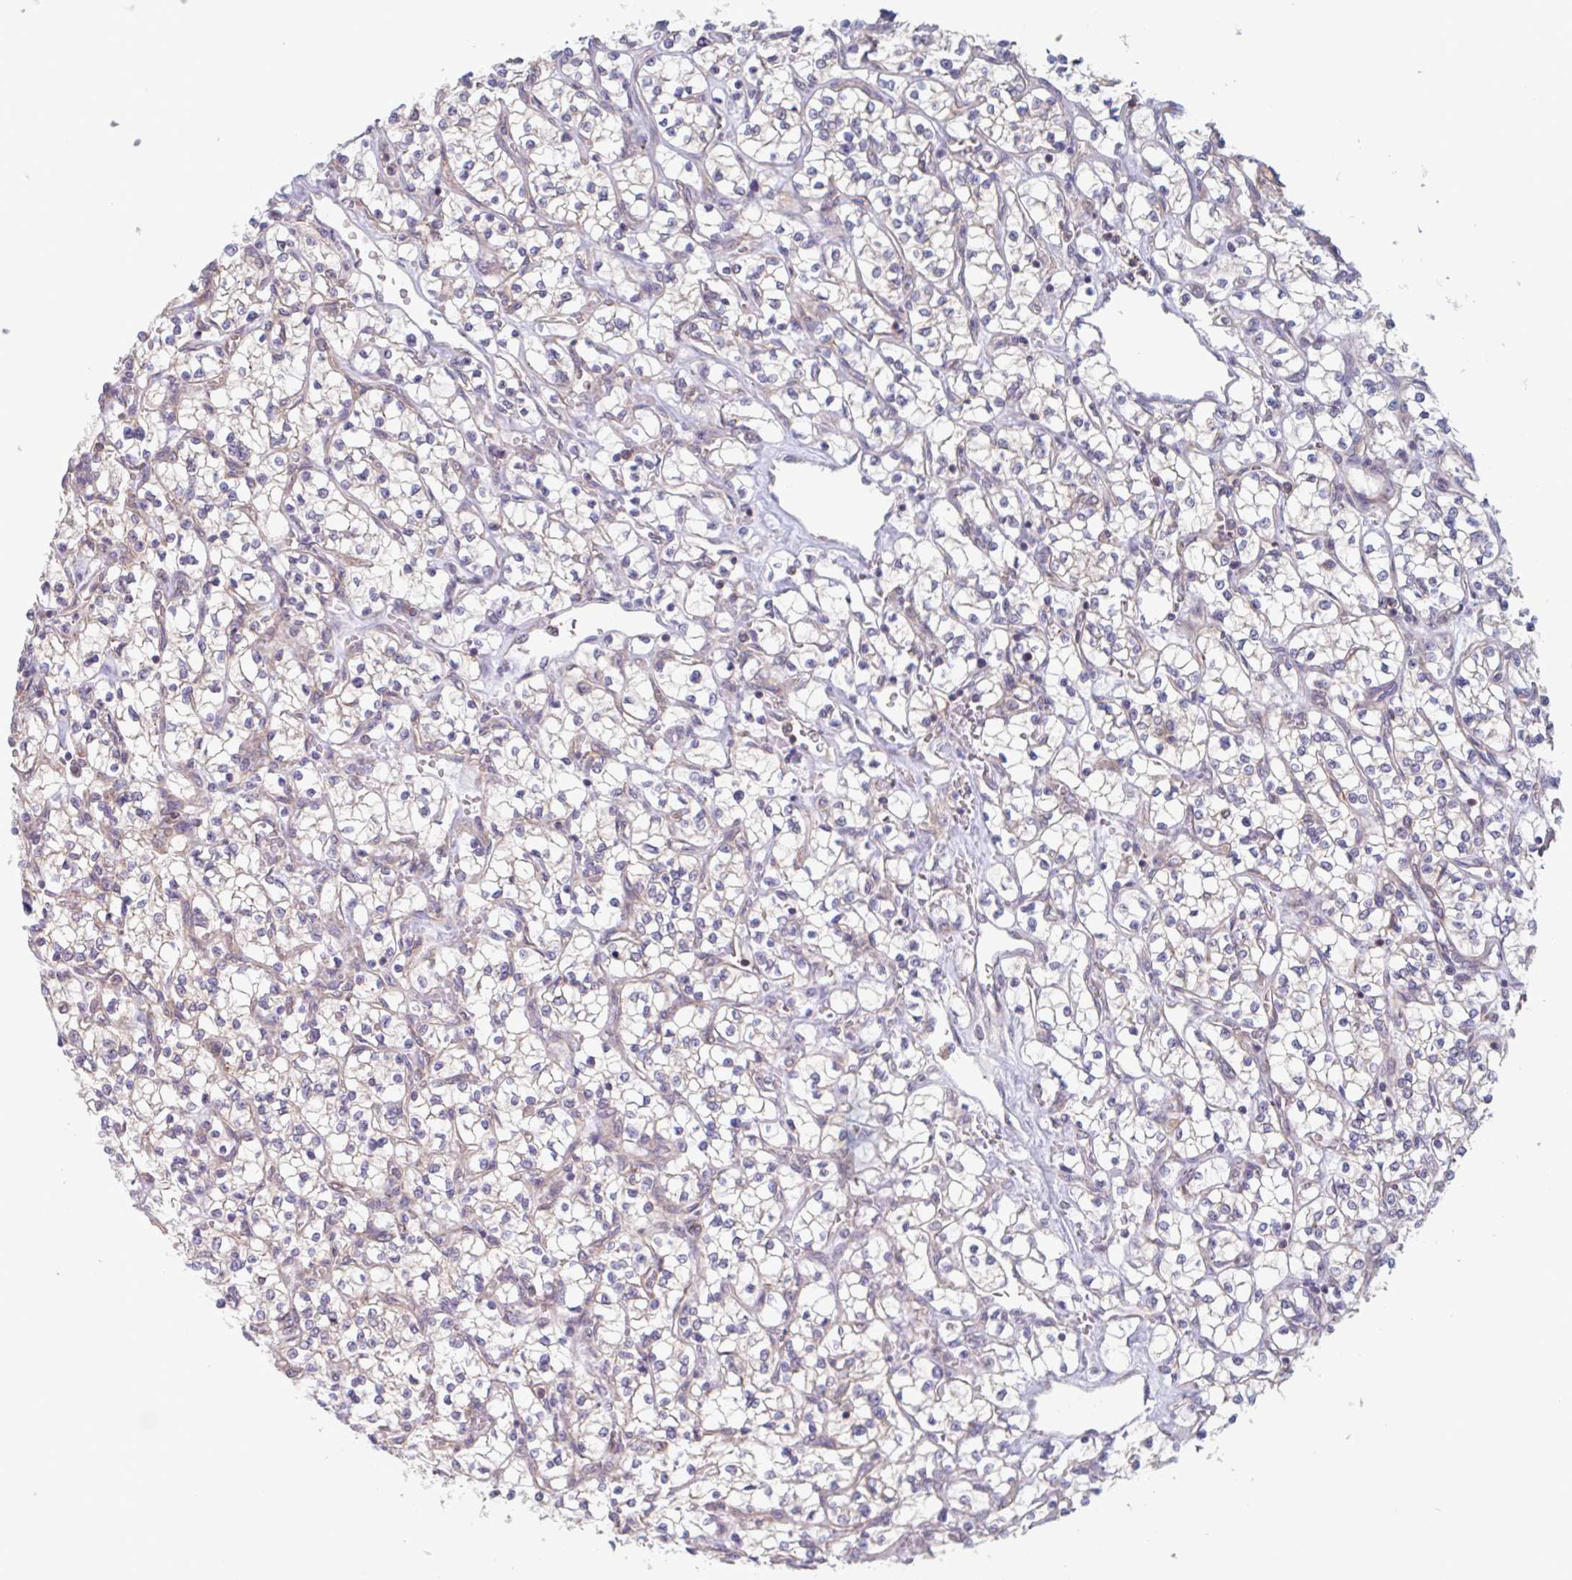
{"staining": {"intensity": "weak", "quantity": "<25%", "location": "cytoplasmic/membranous"}, "tissue": "renal cancer", "cell_type": "Tumor cells", "image_type": "cancer", "snomed": [{"axis": "morphology", "description": "Adenocarcinoma, NOS"}, {"axis": "topography", "description": "Kidney"}], "caption": "This histopathology image is of renal cancer (adenocarcinoma) stained with immunohistochemistry (IHC) to label a protein in brown with the nuclei are counter-stained blue. There is no positivity in tumor cells. The staining was performed using DAB to visualize the protein expression in brown, while the nuclei were stained in blue with hematoxylin (Magnification: 20x).", "gene": "SURF1", "patient": {"sex": "female", "age": 64}}